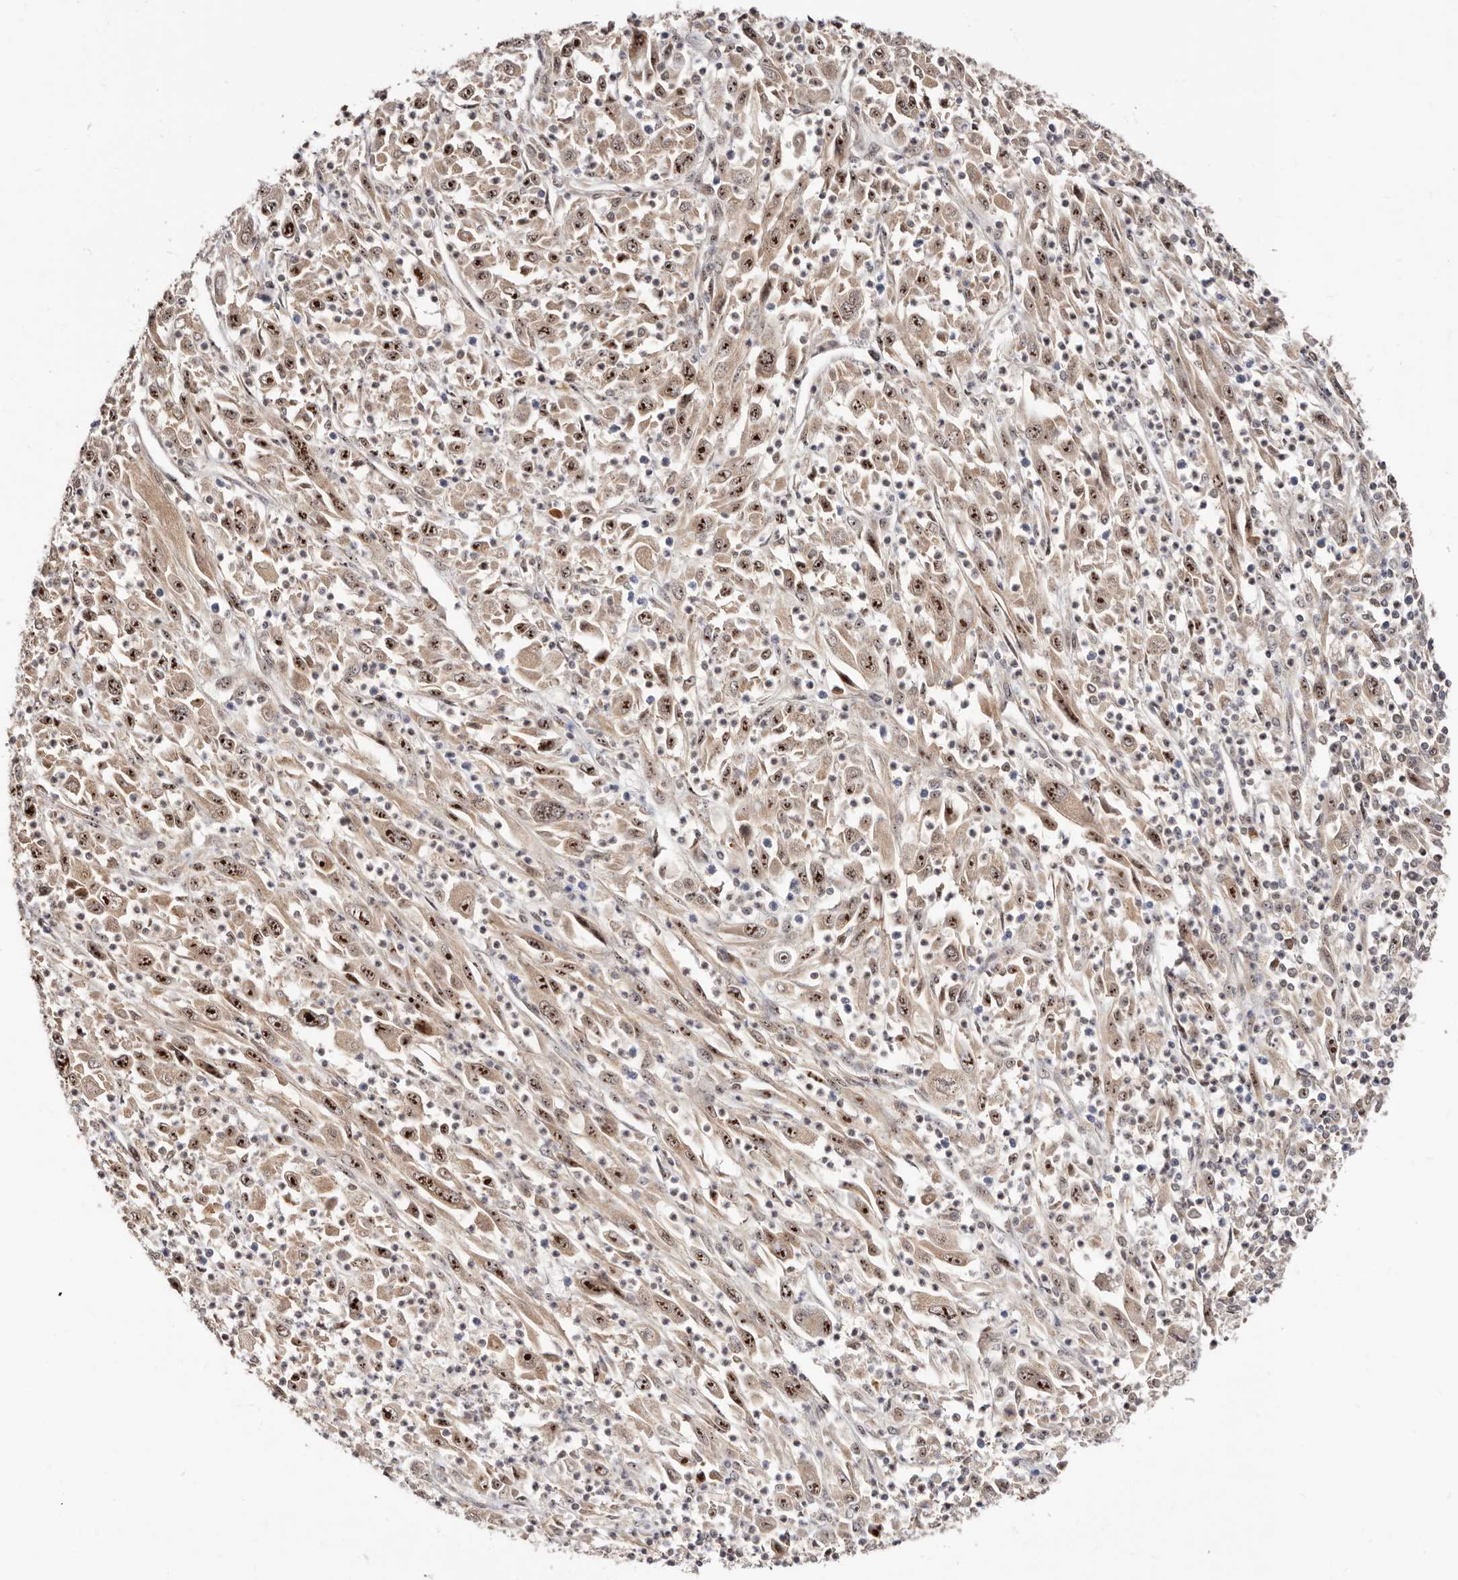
{"staining": {"intensity": "strong", "quantity": "25%-75%", "location": "nuclear"}, "tissue": "melanoma", "cell_type": "Tumor cells", "image_type": "cancer", "snomed": [{"axis": "morphology", "description": "Malignant melanoma, Metastatic site"}, {"axis": "topography", "description": "Skin"}], "caption": "The image shows a brown stain indicating the presence of a protein in the nuclear of tumor cells in malignant melanoma (metastatic site).", "gene": "APOL6", "patient": {"sex": "female", "age": 56}}